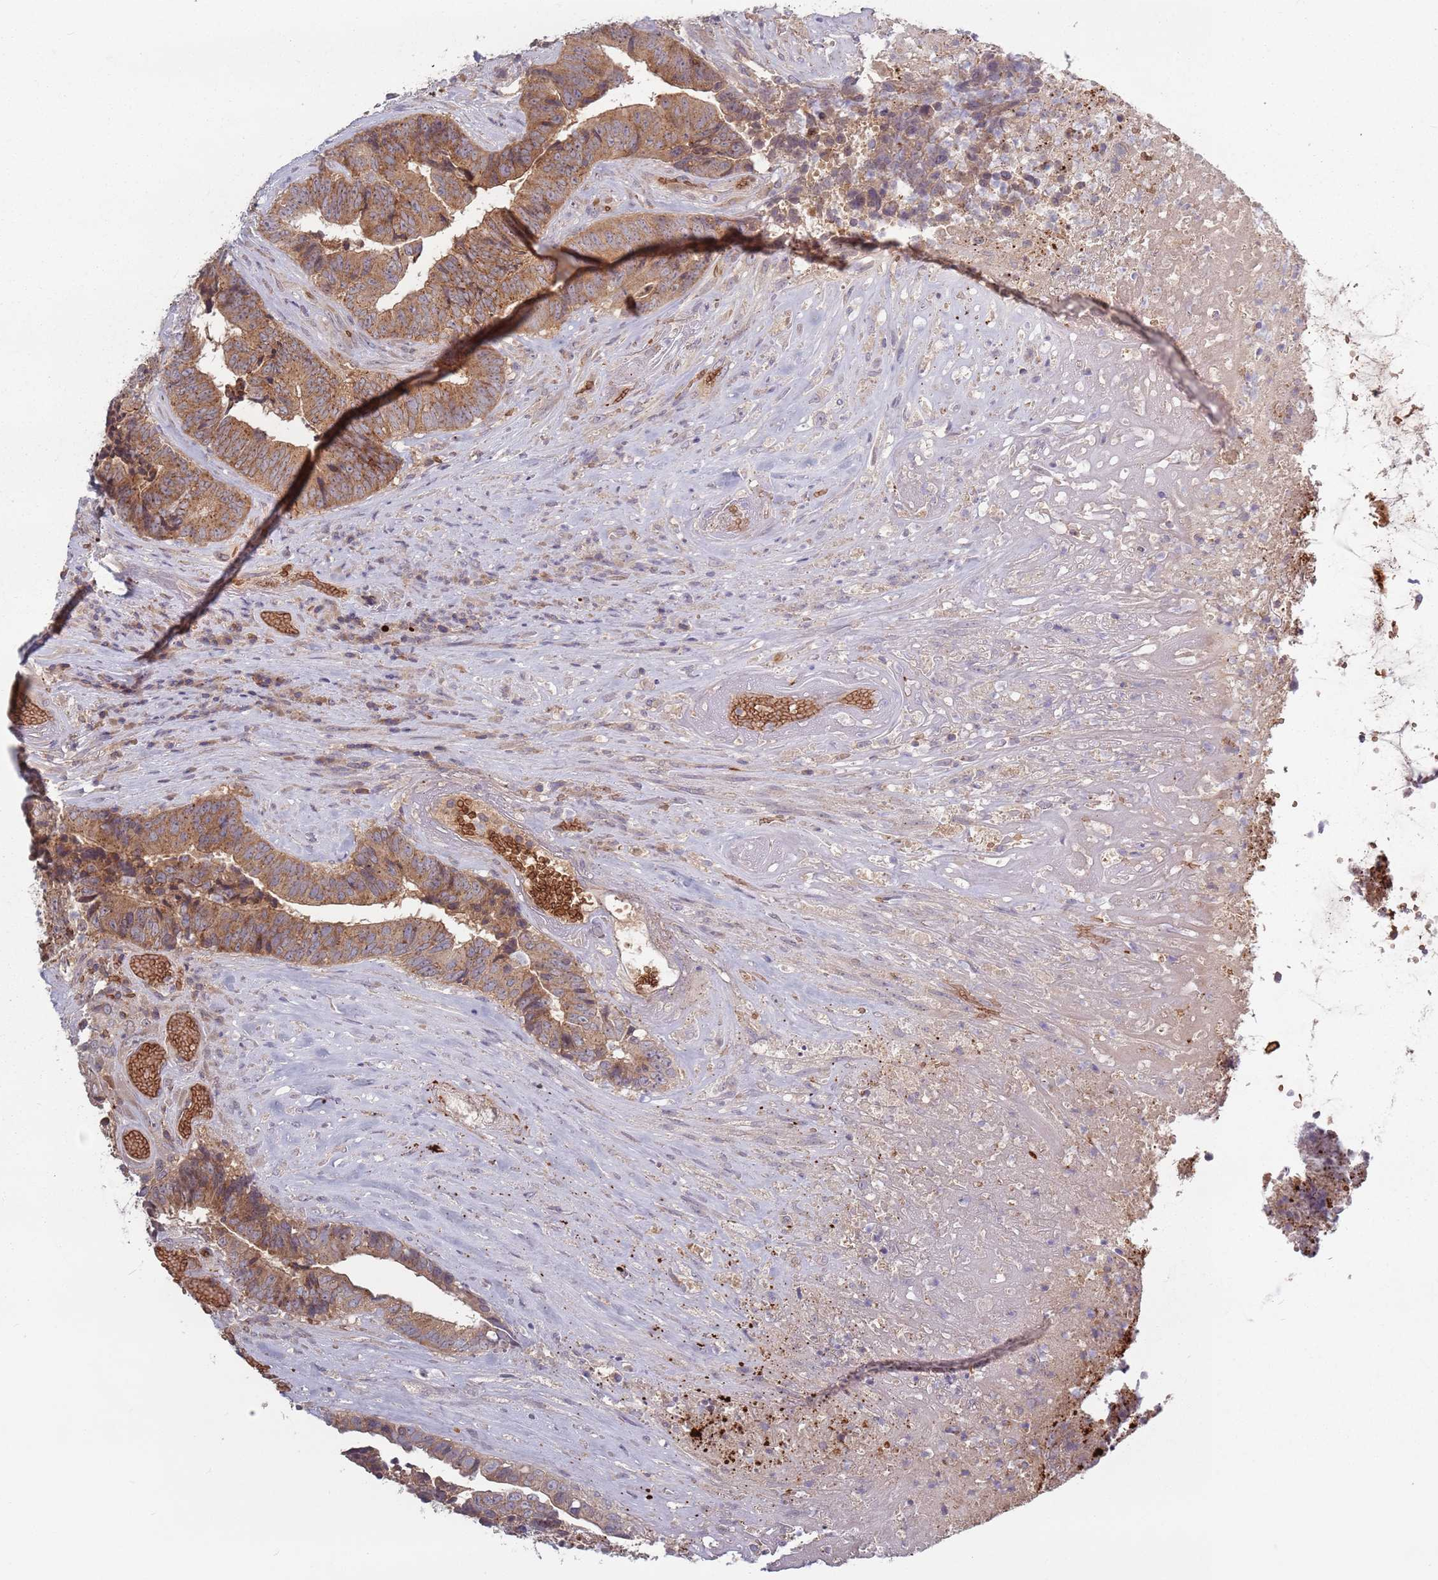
{"staining": {"intensity": "moderate", "quantity": ">75%", "location": "cytoplasmic/membranous"}, "tissue": "colorectal cancer", "cell_type": "Tumor cells", "image_type": "cancer", "snomed": [{"axis": "morphology", "description": "Adenocarcinoma, NOS"}, {"axis": "topography", "description": "Rectum"}], "caption": "Immunohistochemistry micrograph of colorectal adenocarcinoma stained for a protein (brown), which exhibits medium levels of moderate cytoplasmic/membranous expression in about >75% of tumor cells.", "gene": "ASB13", "patient": {"sex": "male", "age": 72}}